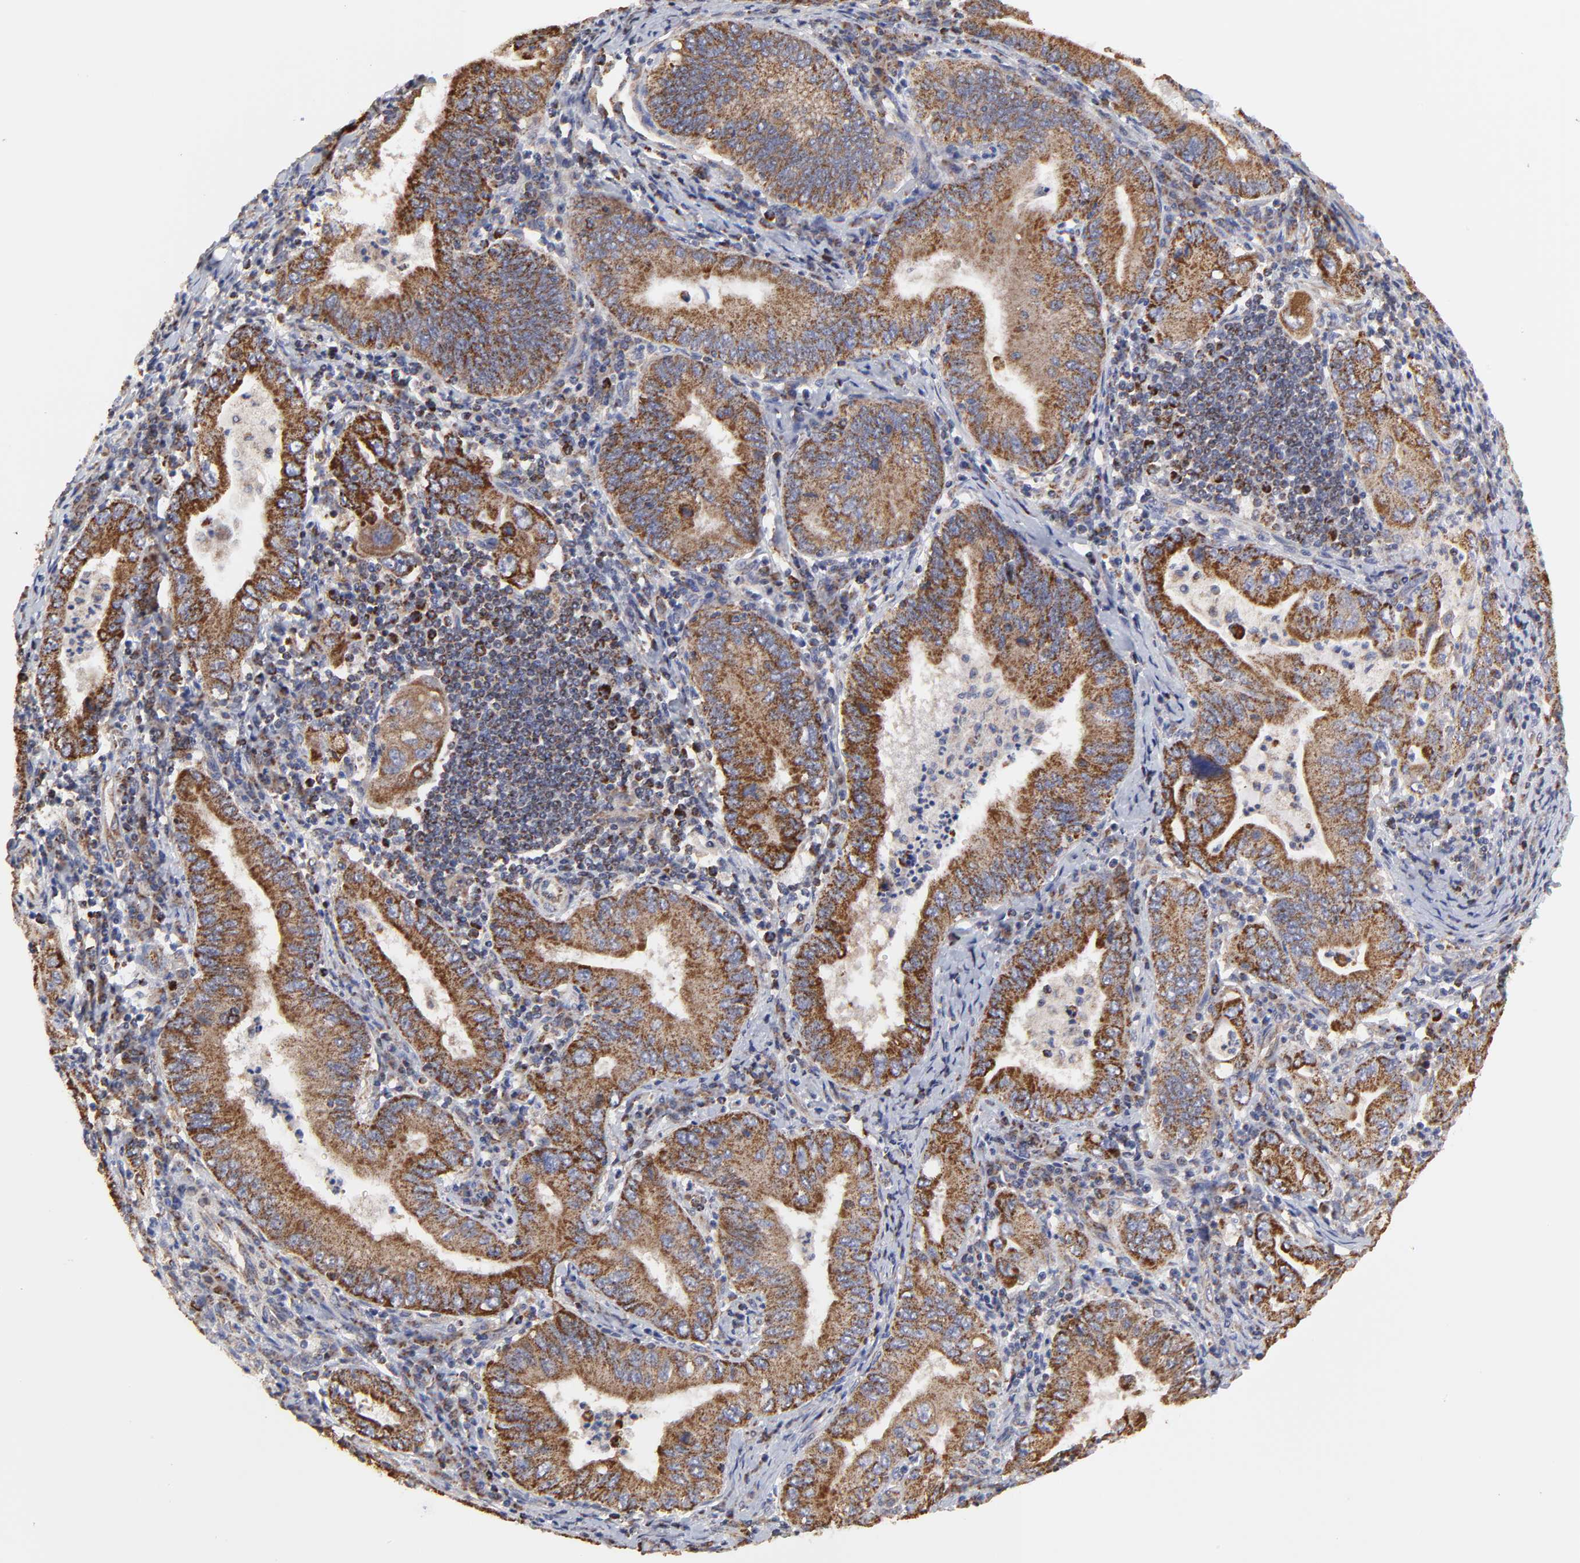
{"staining": {"intensity": "moderate", "quantity": ">75%", "location": "cytoplasmic/membranous"}, "tissue": "stomach cancer", "cell_type": "Tumor cells", "image_type": "cancer", "snomed": [{"axis": "morphology", "description": "Normal tissue, NOS"}, {"axis": "morphology", "description": "Adenocarcinoma, NOS"}, {"axis": "topography", "description": "Esophagus"}, {"axis": "topography", "description": "Stomach, upper"}, {"axis": "topography", "description": "Peripheral nerve tissue"}], "caption": "High-magnification brightfield microscopy of stomach adenocarcinoma stained with DAB (brown) and counterstained with hematoxylin (blue). tumor cells exhibit moderate cytoplasmic/membranous positivity is appreciated in about>75% of cells. Immunohistochemistry stains the protein in brown and the nuclei are stained blue.", "gene": "ZNF550", "patient": {"sex": "male", "age": 62}}